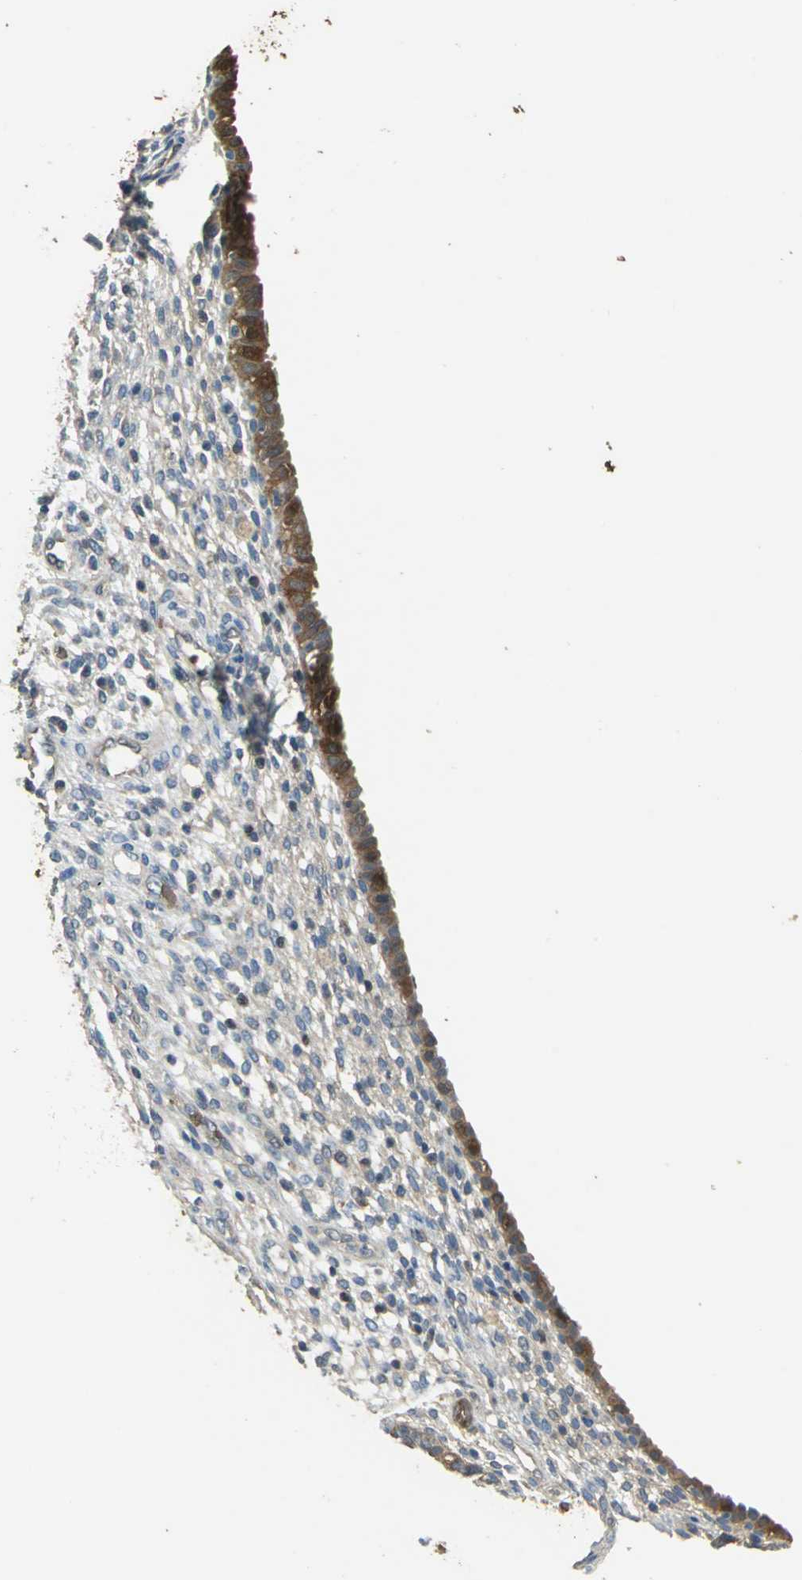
{"staining": {"intensity": "weak", "quantity": "25%-75%", "location": "cytoplasmic/membranous"}, "tissue": "endometrium", "cell_type": "Cells in endometrial stroma", "image_type": "normal", "snomed": [{"axis": "morphology", "description": "Normal tissue, NOS"}, {"axis": "topography", "description": "Endometrium"}], "caption": "Cells in endometrial stroma exhibit low levels of weak cytoplasmic/membranous positivity in about 25%-75% of cells in benign human endometrium. The staining was performed using DAB, with brown indicating positive protein expression. Nuclei are stained blue with hematoxylin.", "gene": "DDAH1", "patient": {"sex": "female", "age": 72}}